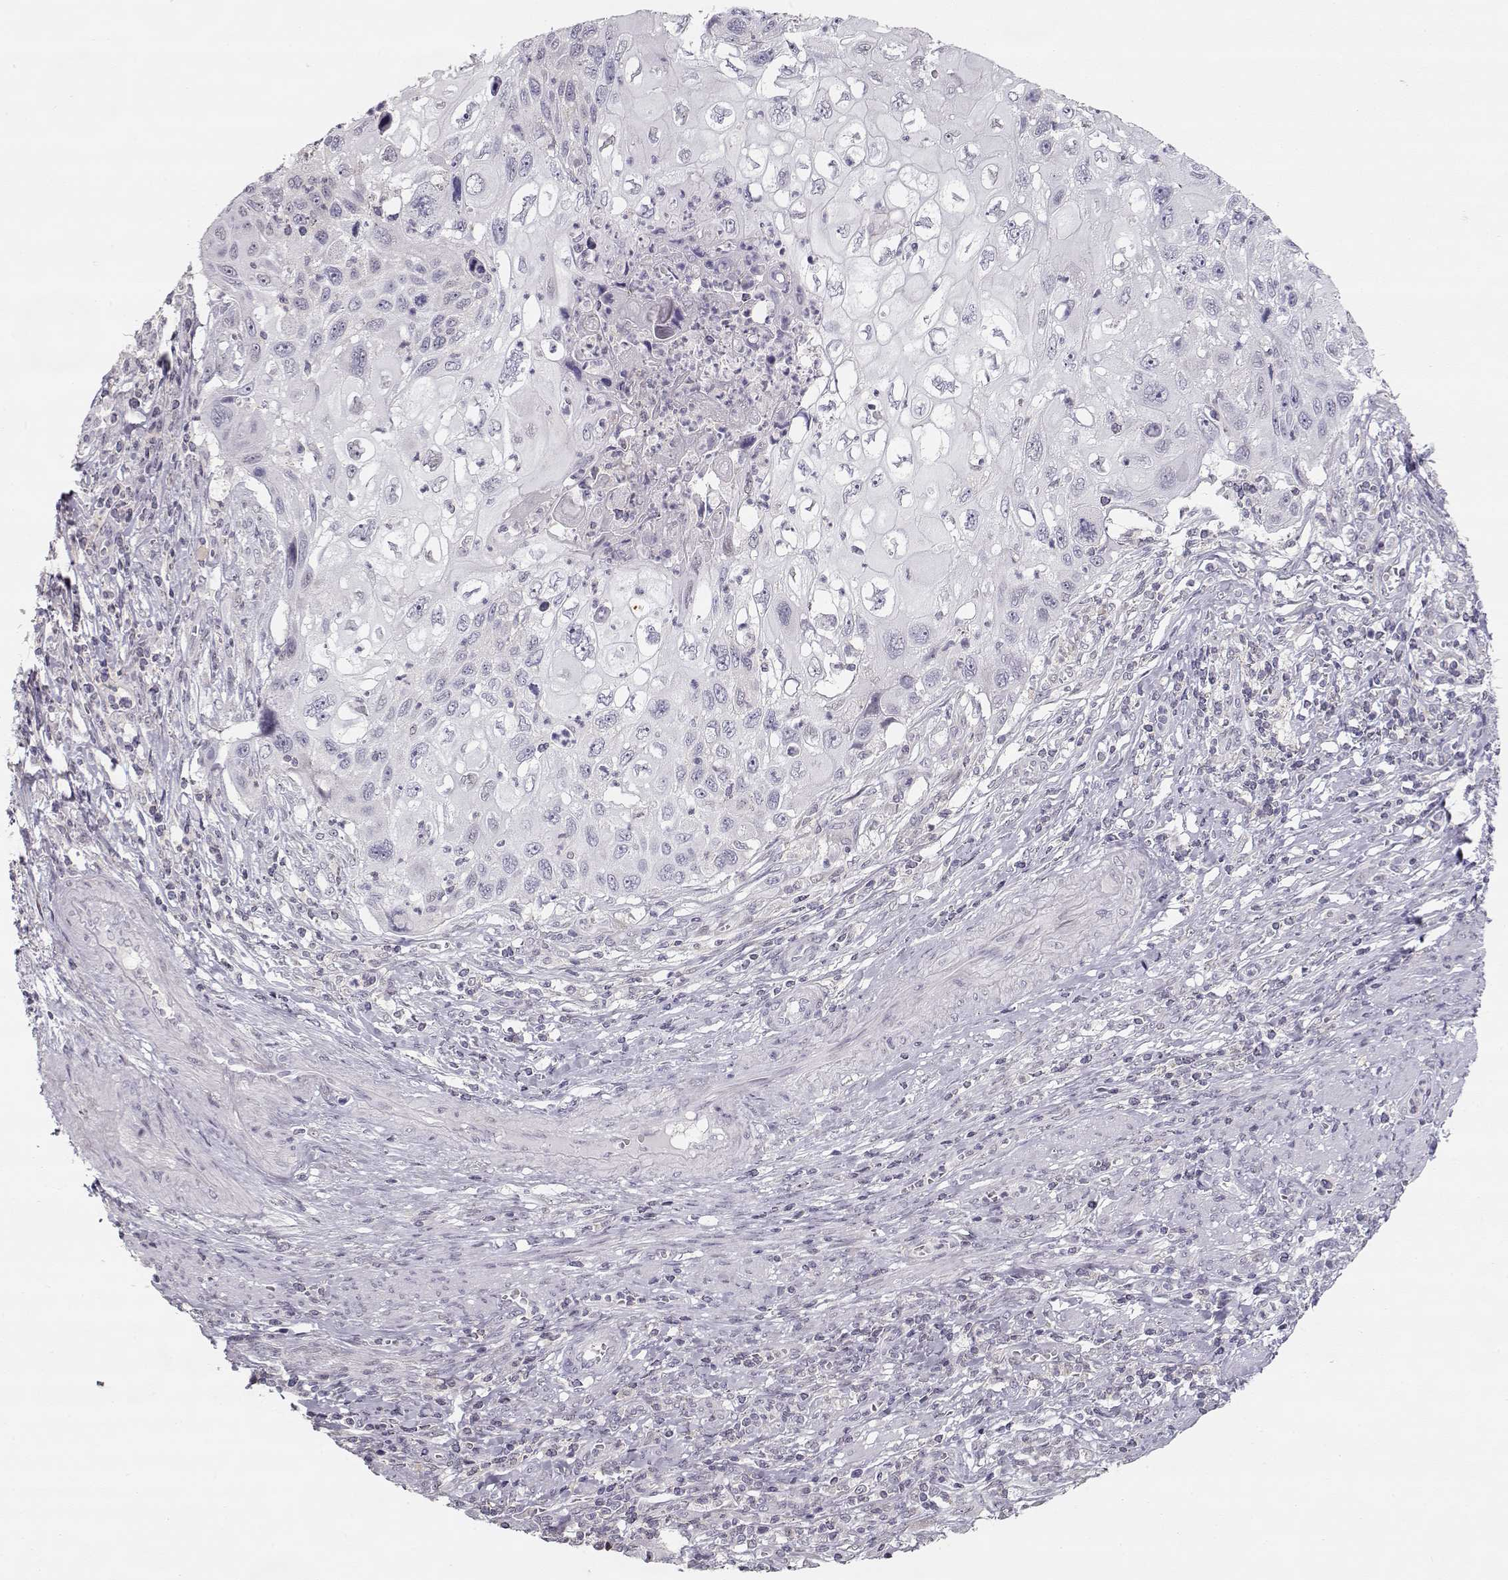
{"staining": {"intensity": "negative", "quantity": "none", "location": "none"}, "tissue": "cervical cancer", "cell_type": "Tumor cells", "image_type": "cancer", "snomed": [{"axis": "morphology", "description": "Squamous cell carcinoma, NOS"}, {"axis": "topography", "description": "Cervix"}], "caption": "Human cervical cancer (squamous cell carcinoma) stained for a protein using immunohistochemistry exhibits no expression in tumor cells.", "gene": "TEPP", "patient": {"sex": "female", "age": 70}}